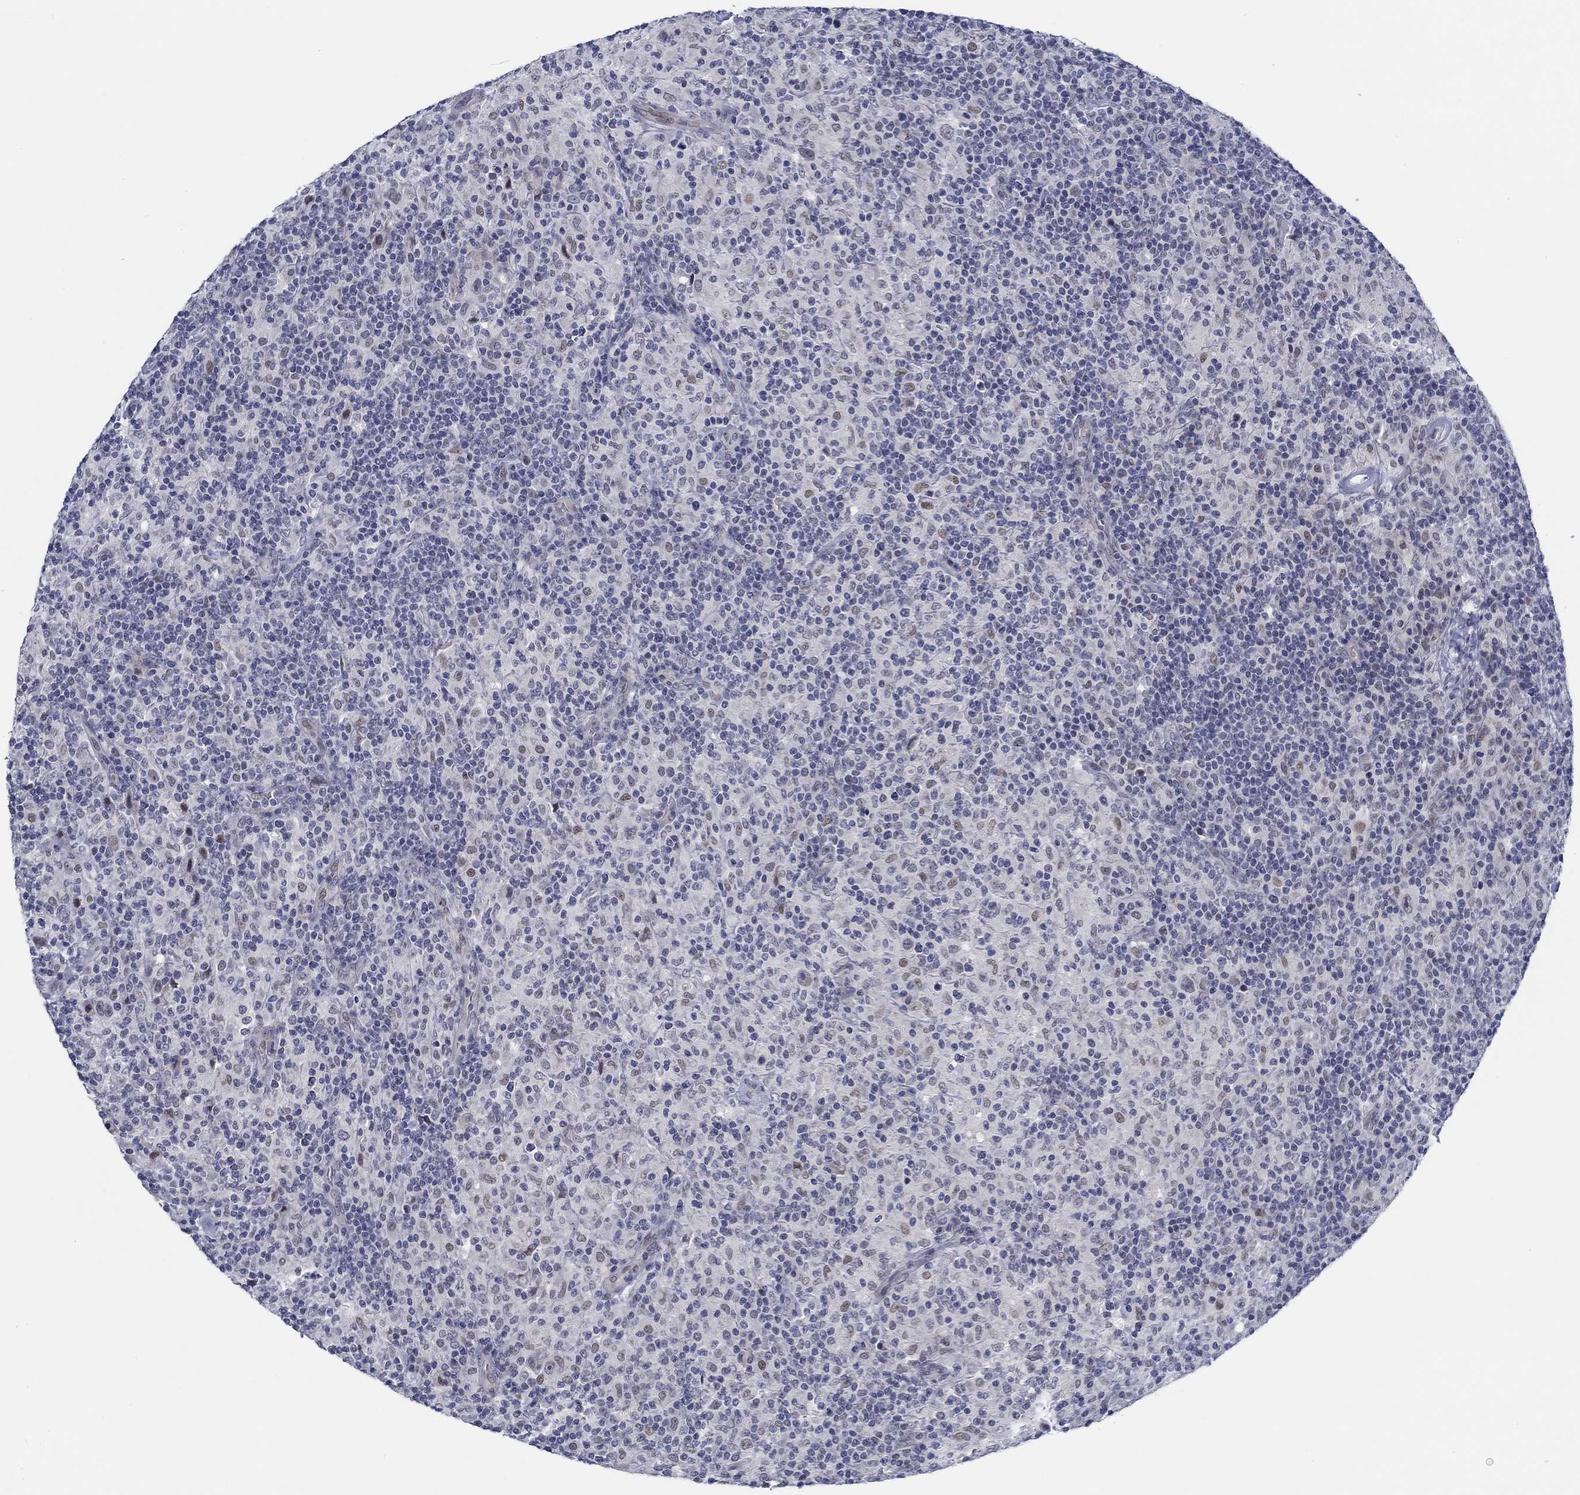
{"staining": {"intensity": "negative", "quantity": "none", "location": "none"}, "tissue": "lymphoma", "cell_type": "Tumor cells", "image_type": "cancer", "snomed": [{"axis": "morphology", "description": "Hodgkin's disease, NOS"}, {"axis": "topography", "description": "Lymph node"}], "caption": "This micrograph is of lymphoma stained with immunohistochemistry to label a protein in brown with the nuclei are counter-stained blue. There is no staining in tumor cells.", "gene": "SLC34A1", "patient": {"sex": "male", "age": 70}}